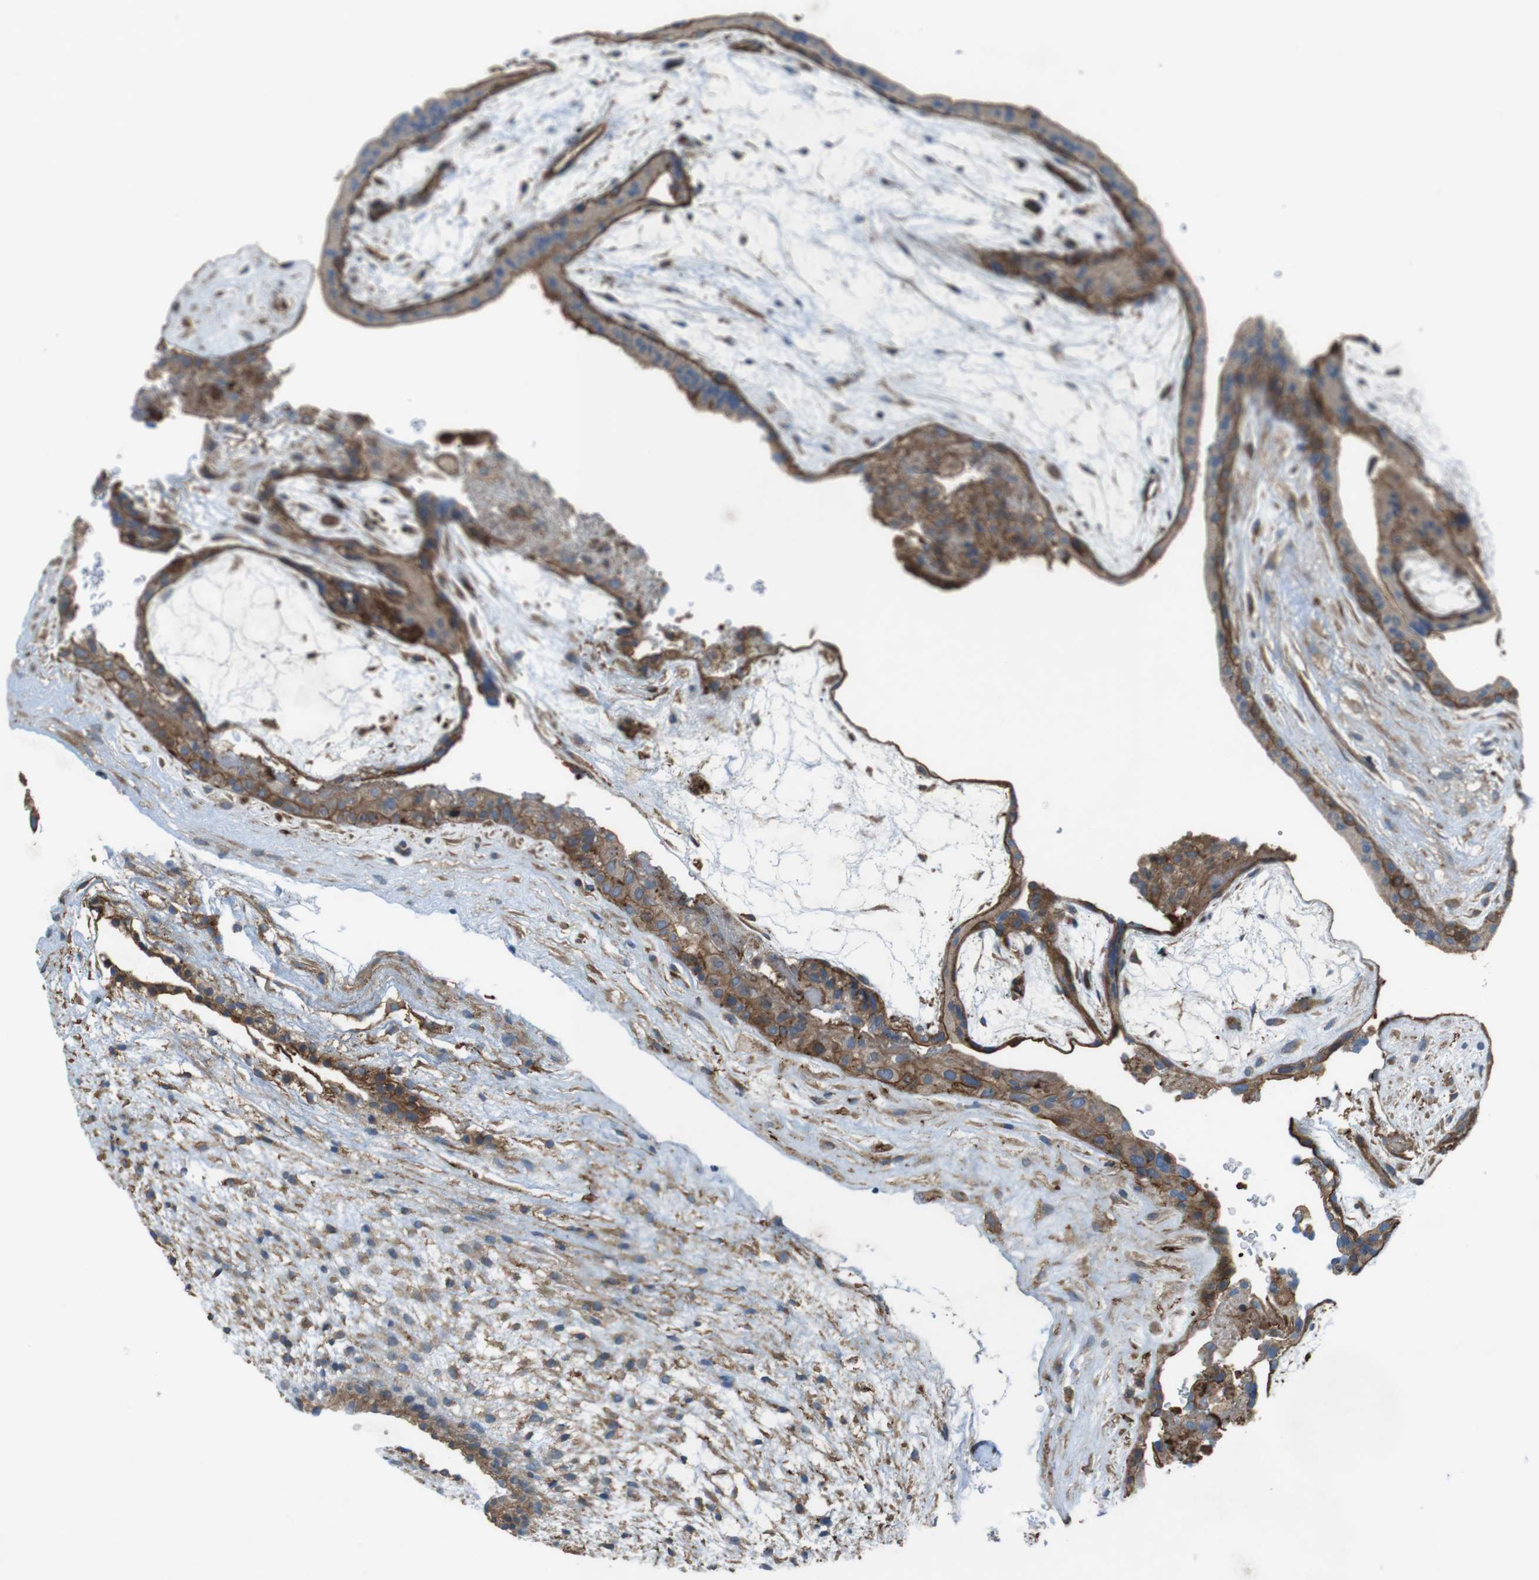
{"staining": {"intensity": "moderate", "quantity": ">75%", "location": "cytoplasmic/membranous"}, "tissue": "placenta", "cell_type": "Decidual cells", "image_type": "normal", "snomed": [{"axis": "morphology", "description": "Normal tissue, NOS"}, {"axis": "topography", "description": "Placenta"}], "caption": "Protein analysis of benign placenta exhibits moderate cytoplasmic/membranous expression in approximately >75% of decidual cells. The protein is stained brown, and the nuclei are stained in blue (DAB (3,3'-diaminobenzidine) IHC with brightfield microscopy, high magnification).", "gene": "DDAH2", "patient": {"sex": "female", "age": 19}}